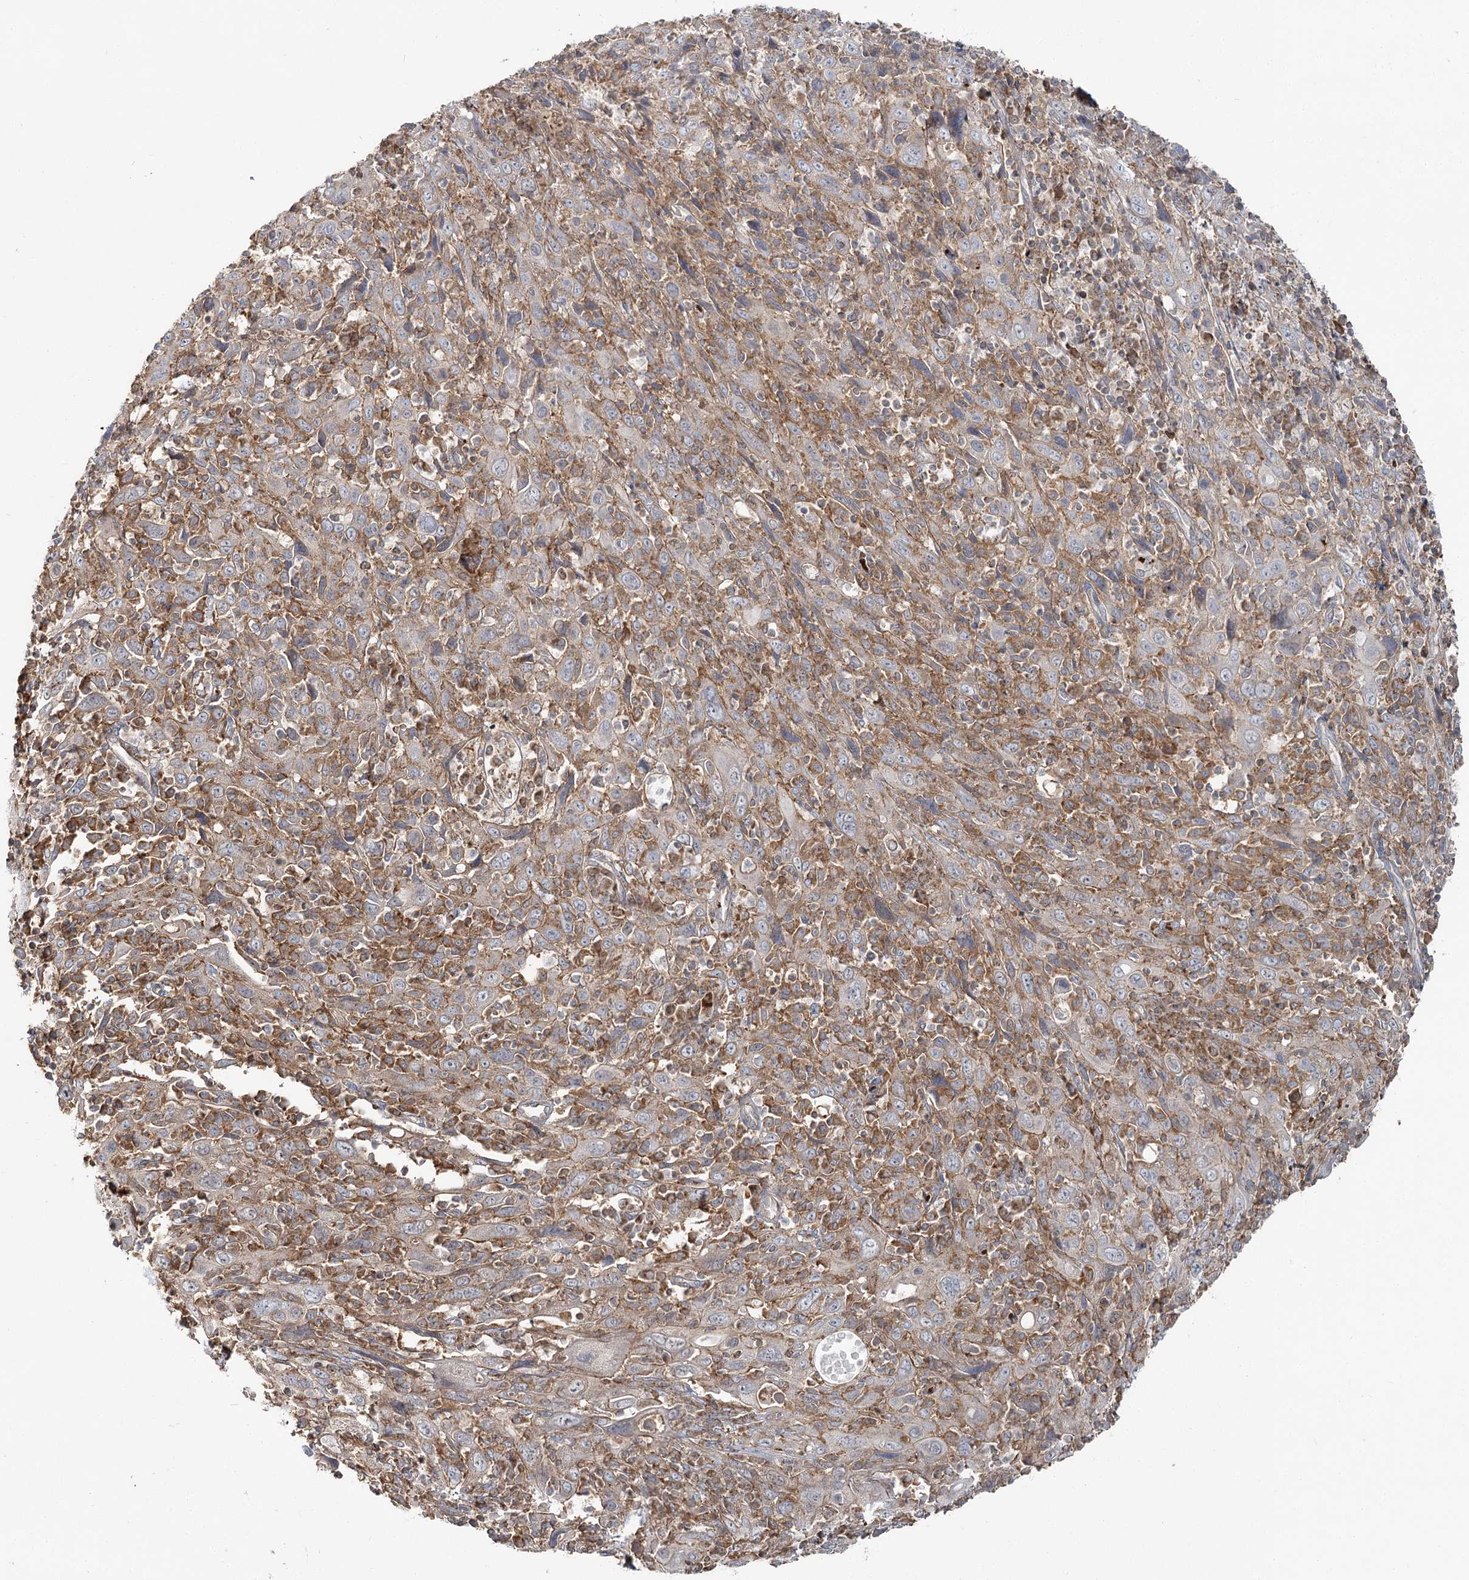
{"staining": {"intensity": "negative", "quantity": "none", "location": "none"}, "tissue": "cervical cancer", "cell_type": "Tumor cells", "image_type": "cancer", "snomed": [{"axis": "morphology", "description": "Squamous cell carcinoma, NOS"}, {"axis": "topography", "description": "Cervix"}], "caption": "DAB (3,3'-diaminobenzidine) immunohistochemical staining of human cervical cancer shows no significant positivity in tumor cells.", "gene": "PCBD2", "patient": {"sex": "female", "age": 46}}